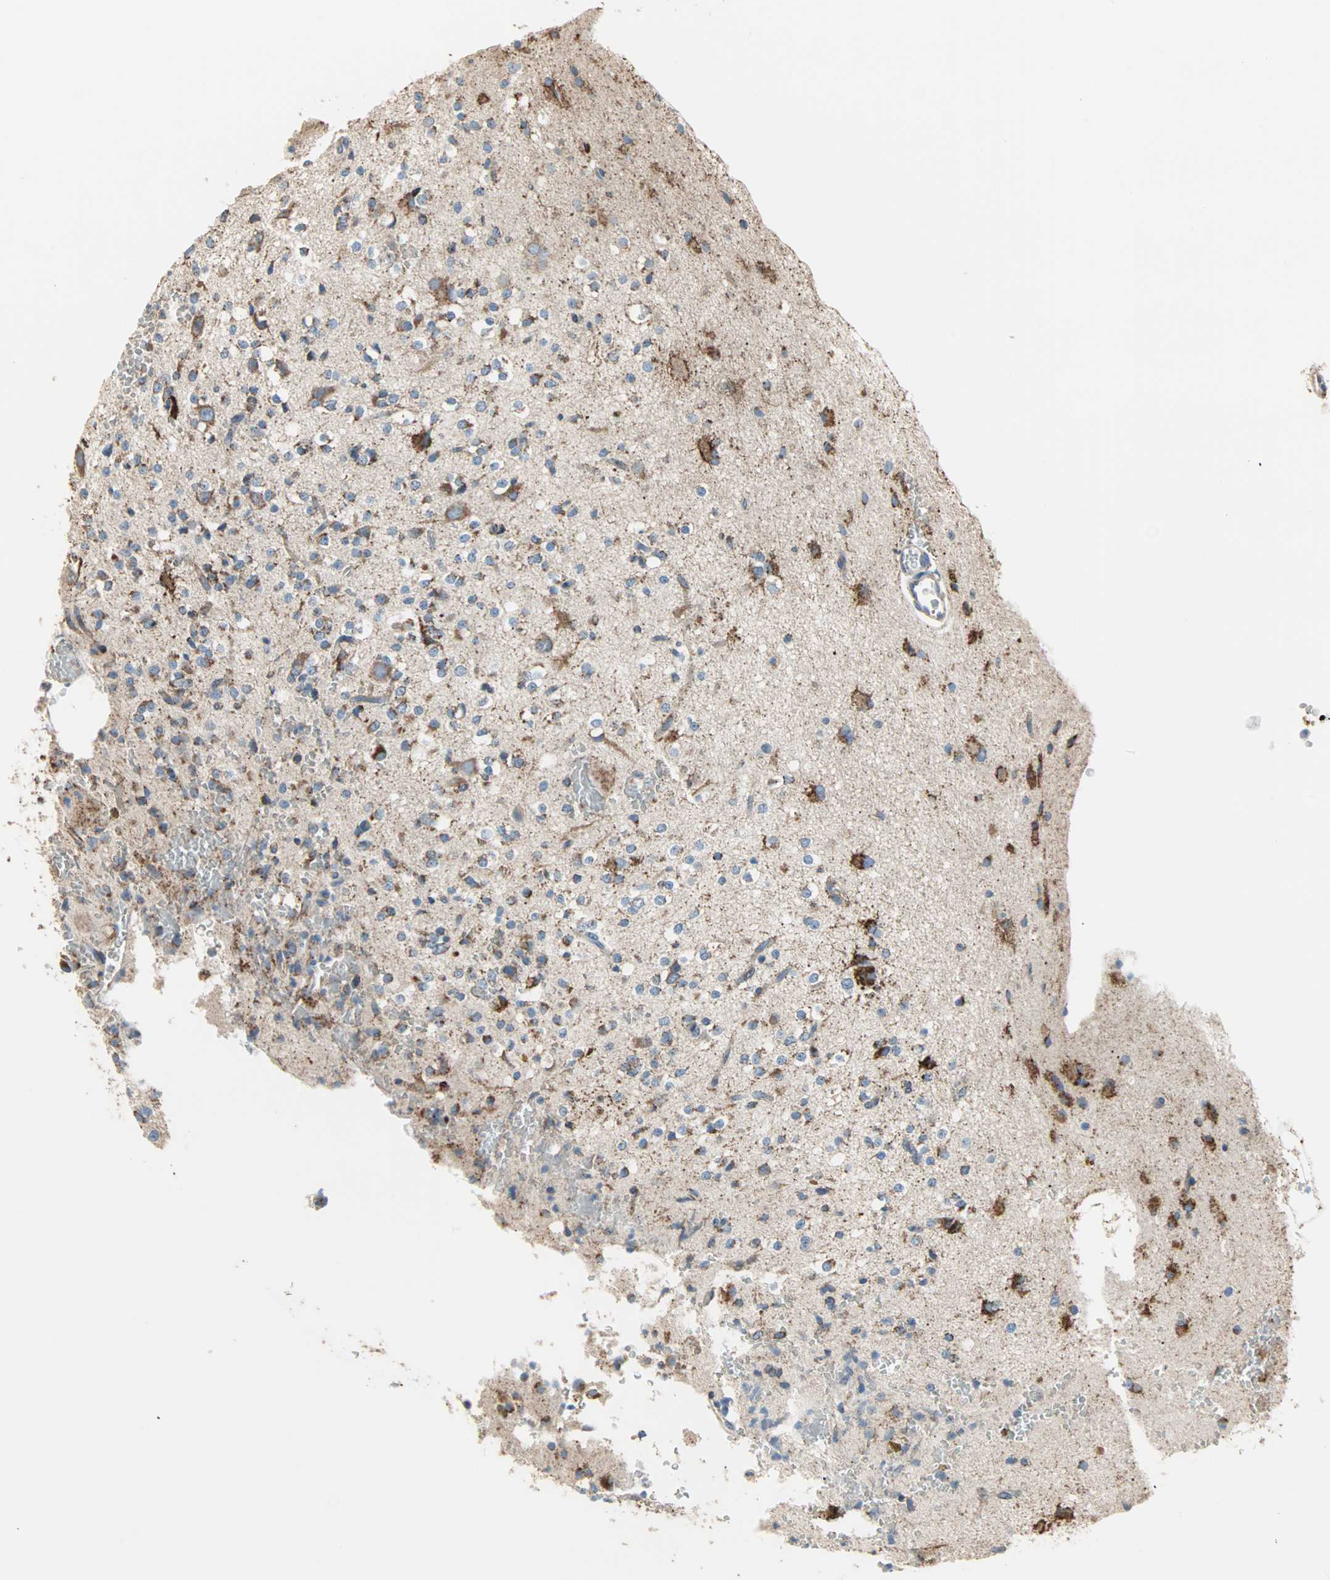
{"staining": {"intensity": "strong", "quantity": ">75%", "location": "cytoplasmic/membranous"}, "tissue": "glioma", "cell_type": "Tumor cells", "image_type": "cancer", "snomed": [{"axis": "morphology", "description": "Glioma, malignant, High grade"}, {"axis": "topography", "description": "Brain"}], "caption": "Immunohistochemistry of human malignant high-grade glioma reveals high levels of strong cytoplasmic/membranous expression in approximately >75% of tumor cells.", "gene": "TST", "patient": {"sex": "male", "age": 47}}